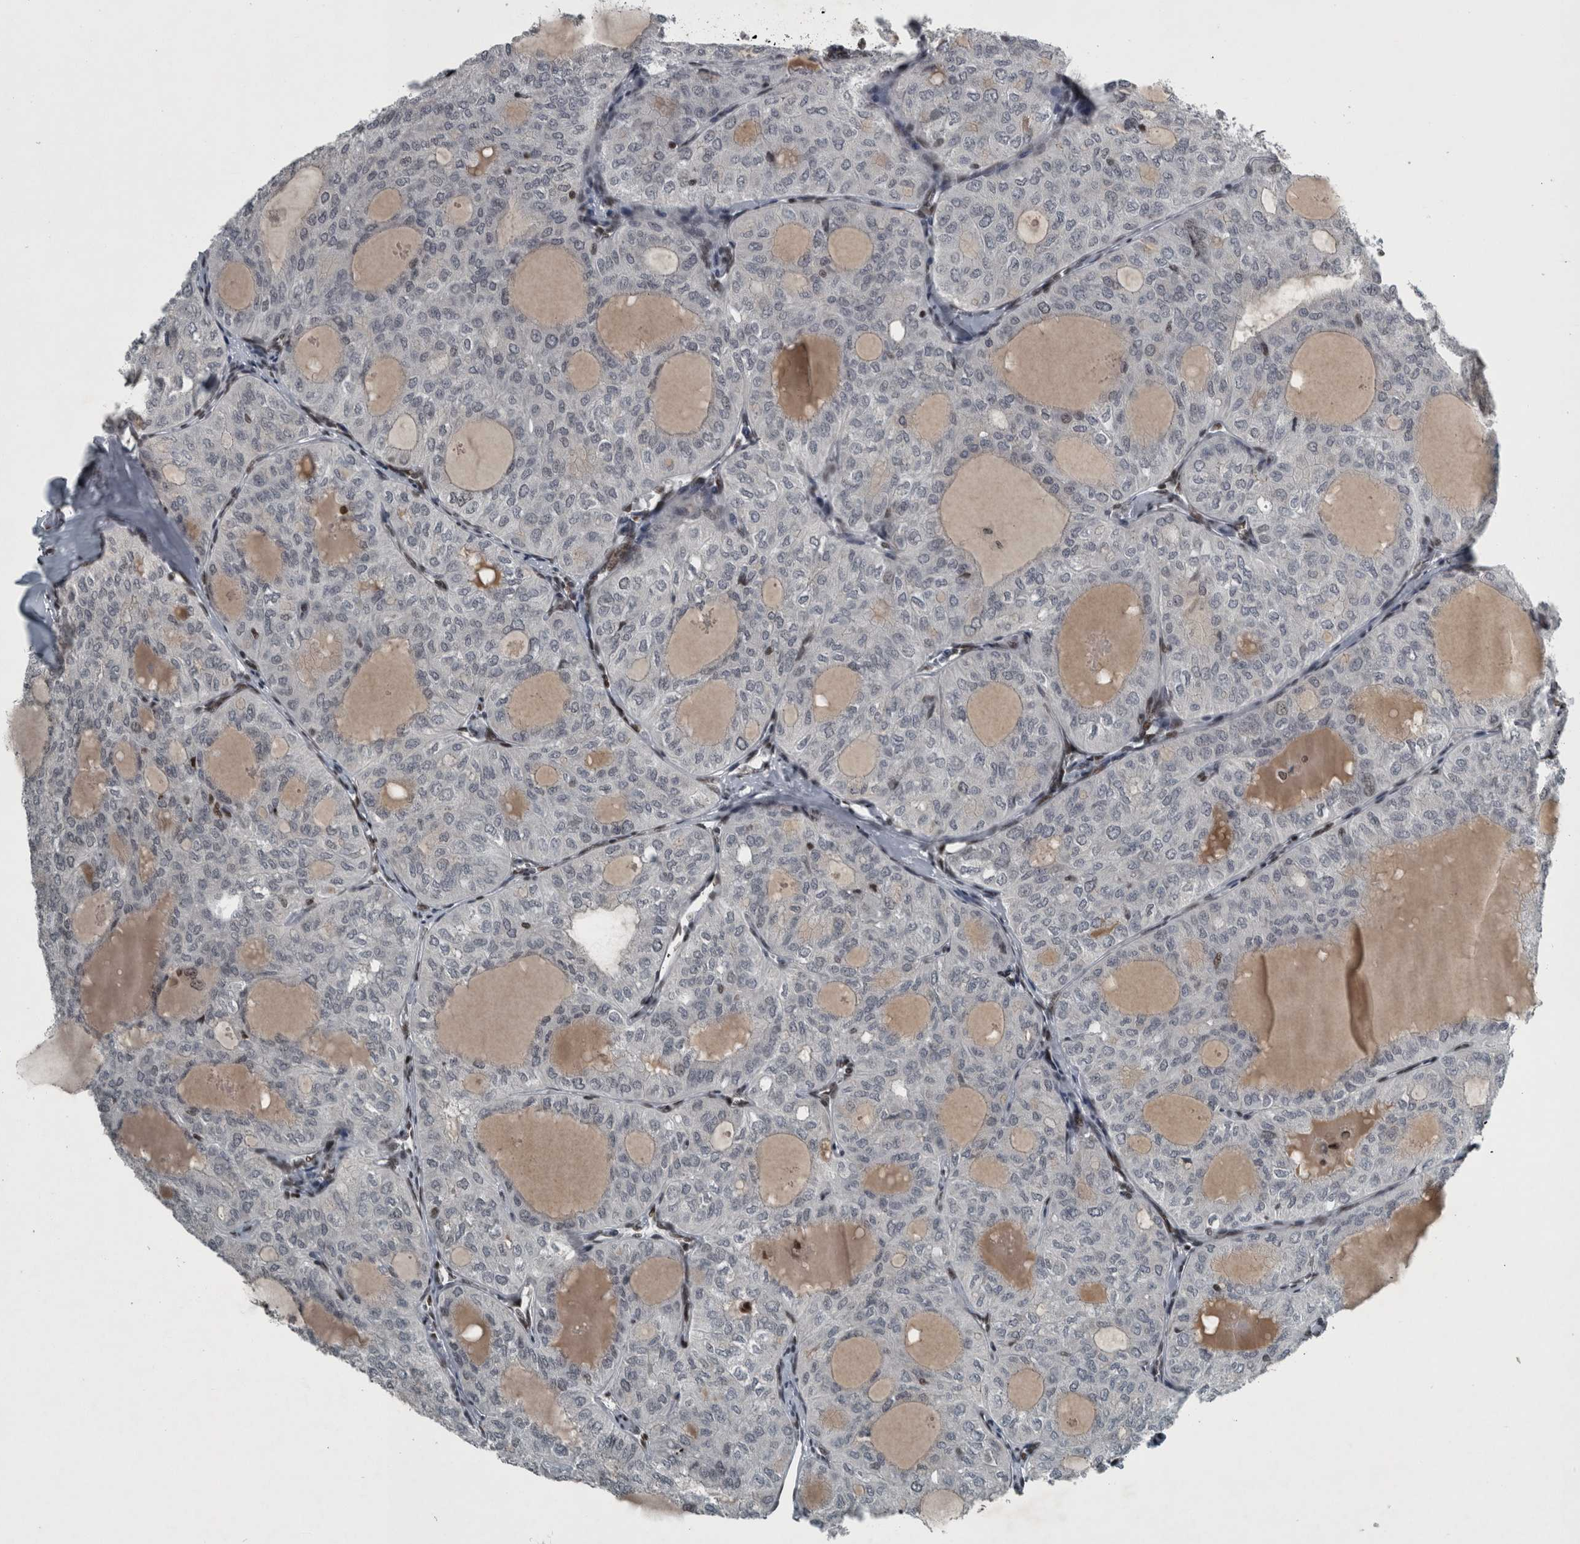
{"staining": {"intensity": "negative", "quantity": "none", "location": "none"}, "tissue": "thyroid cancer", "cell_type": "Tumor cells", "image_type": "cancer", "snomed": [{"axis": "morphology", "description": "Follicular adenoma carcinoma, NOS"}, {"axis": "topography", "description": "Thyroid gland"}], "caption": "High power microscopy micrograph of an immunohistochemistry photomicrograph of thyroid follicular adenoma carcinoma, revealing no significant positivity in tumor cells.", "gene": "UNC50", "patient": {"sex": "male", "age": 75}}